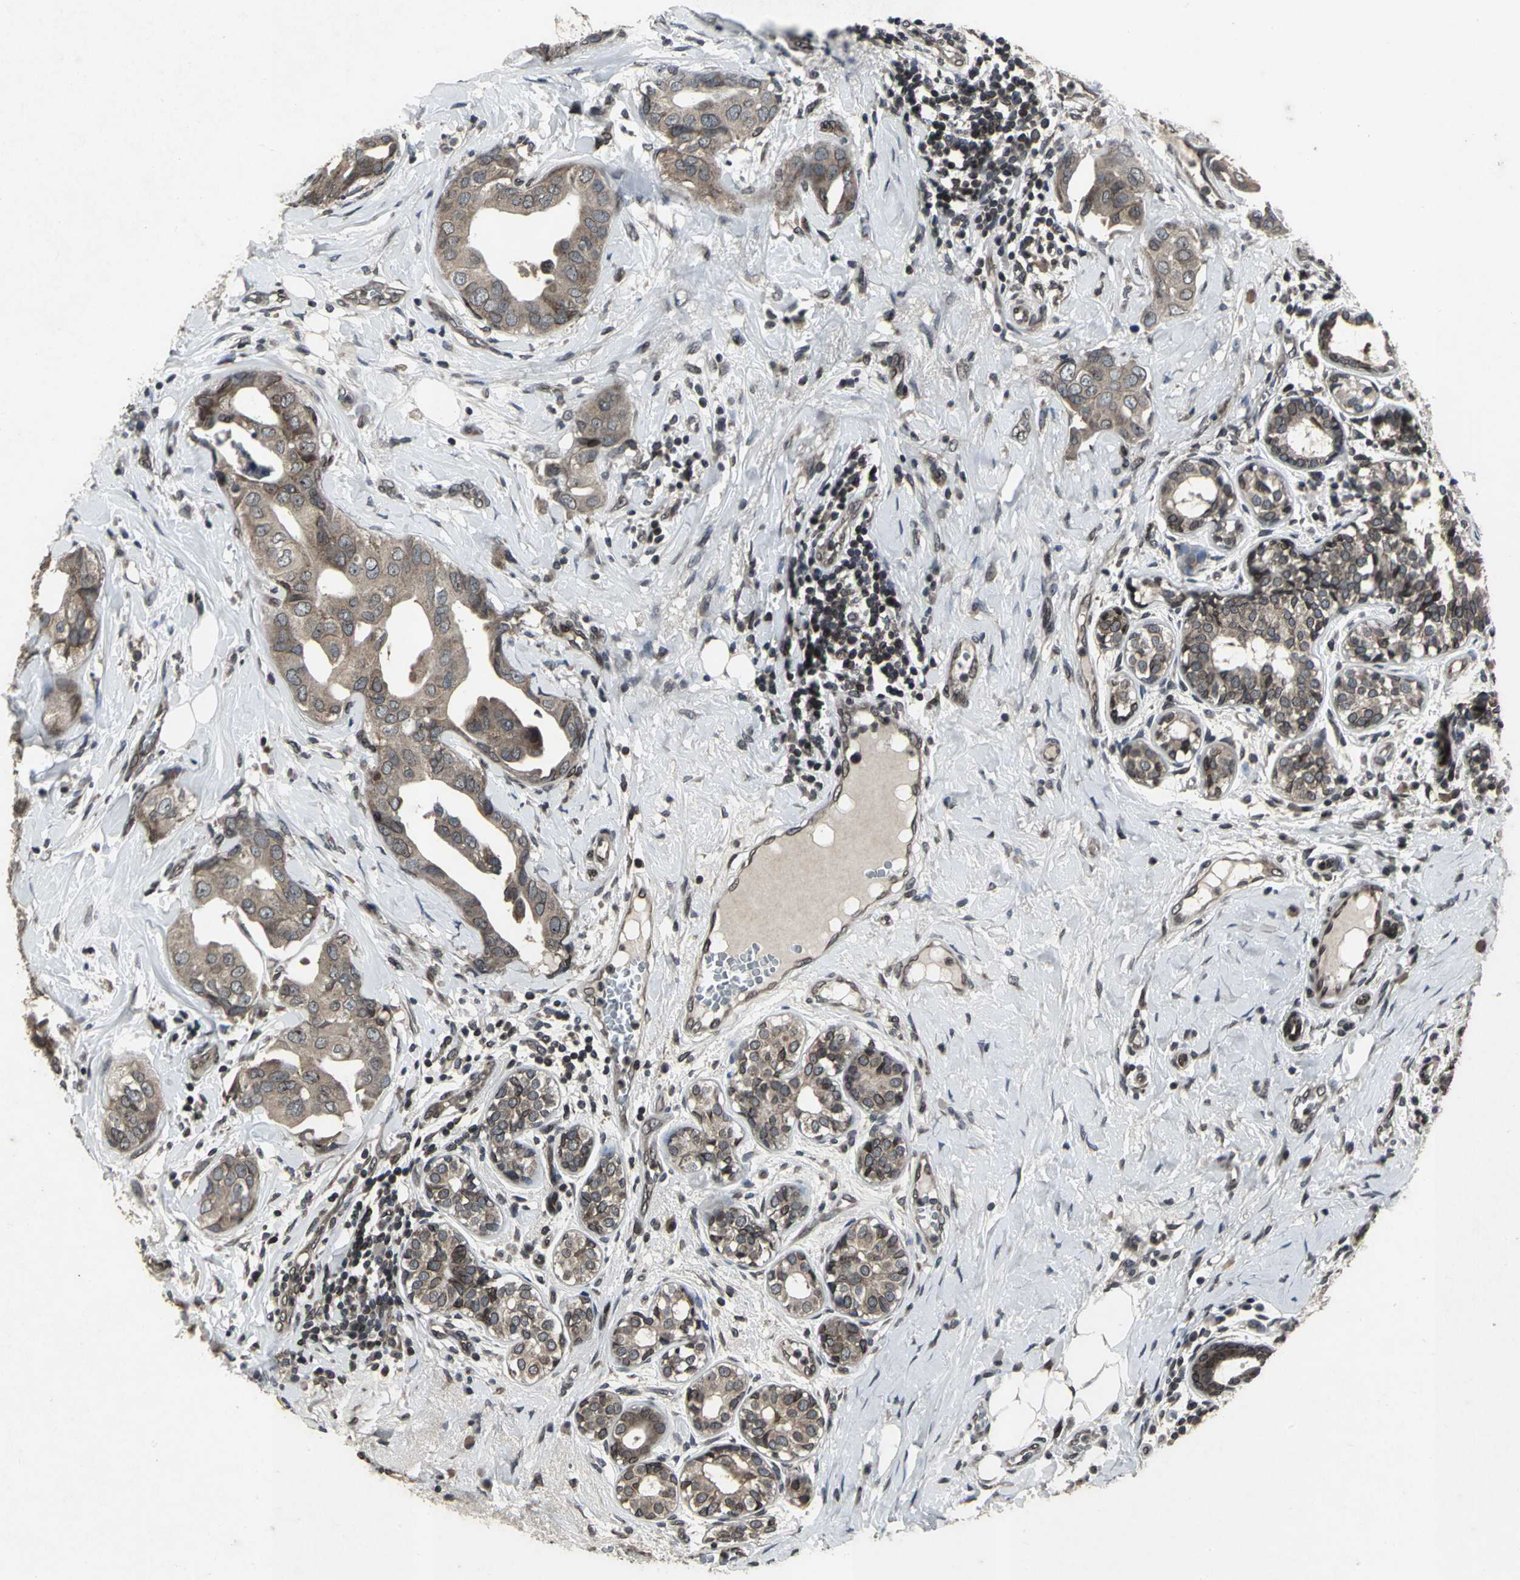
{"staining": {"intensity": "moderate", "quantity": ">75%", "location": "cytoplasmic/membranous"}, "tissue": "breast cancer", "cell_type": "Tumor cells", "image_type": "cancer", "snomed": [{"axis": "morphology", "description": "Duct carcinoma"}, {"axis": "topography", "description": "Breast"}], "caption": "Tumor cells reveal medium levels of moderate cytoplasmic/membranous positivity in about >75% of cells in breast cancer. Nuclei are stained in blue.", "gene": "SH2B3", "patient": {"sex": "female", "age": 40}}